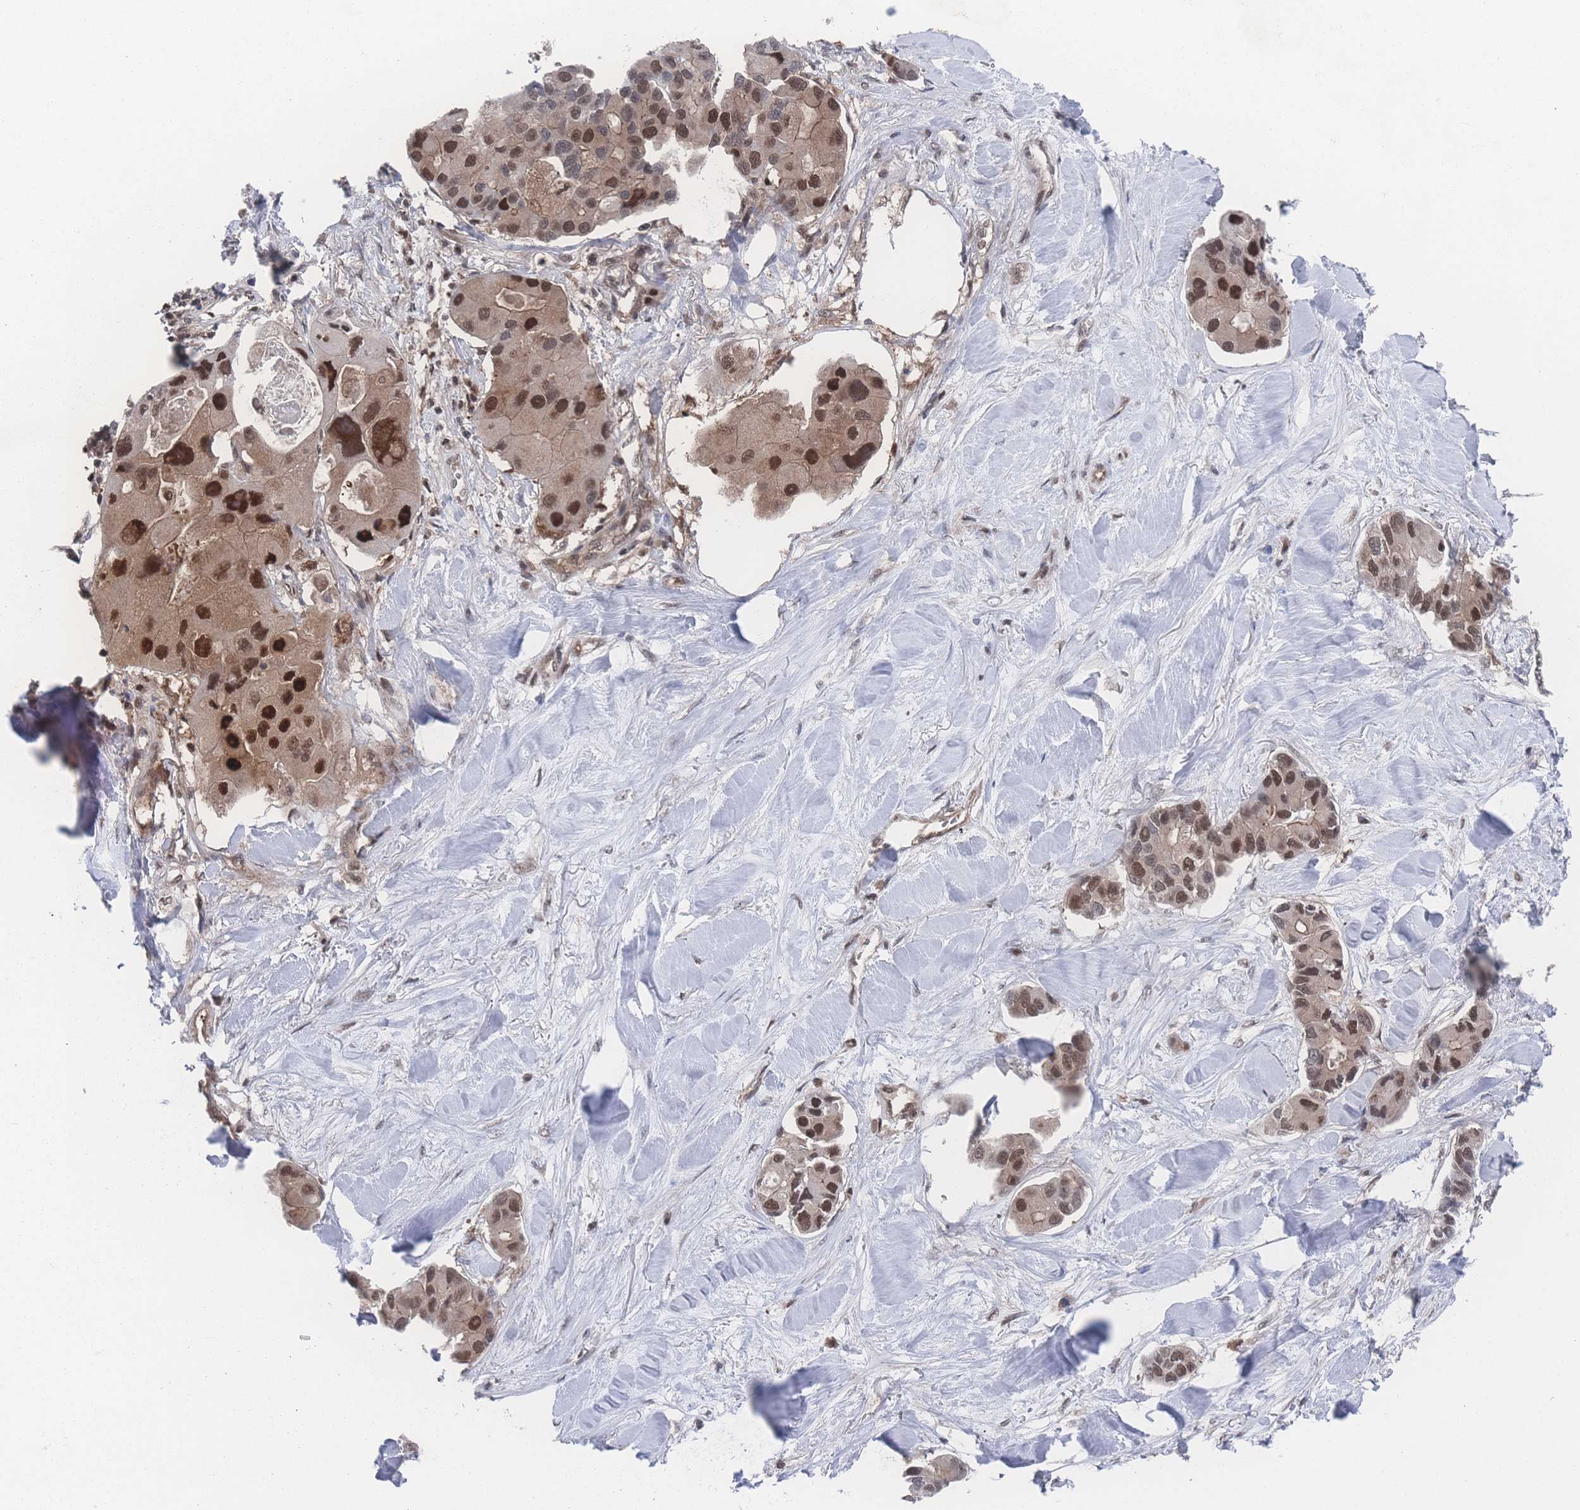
{"staining": {"intensity": "strong", "quantity": "25%-75%", "location": "nuclear"}, "tissue": "lung cancer", "cell_type": "Tumor cells", "image_type": "cancer", "snomed": [{"axis": "morphology", "description": "Adenocarcinoma, NOS"}, {"axis": "topography", "description": "Lung"}], "caption": "Protein staining by immunohistochemistry (IHC) displays strong nuclear expression in approximately 25%-75% of tumor cells in lung cancer (adenocarcinoma). (DAB IHC, brown staining for protein, blue staining for nuclei).", "gene": "PSMA1", "patient": {"sex": "female", "age": 54}}